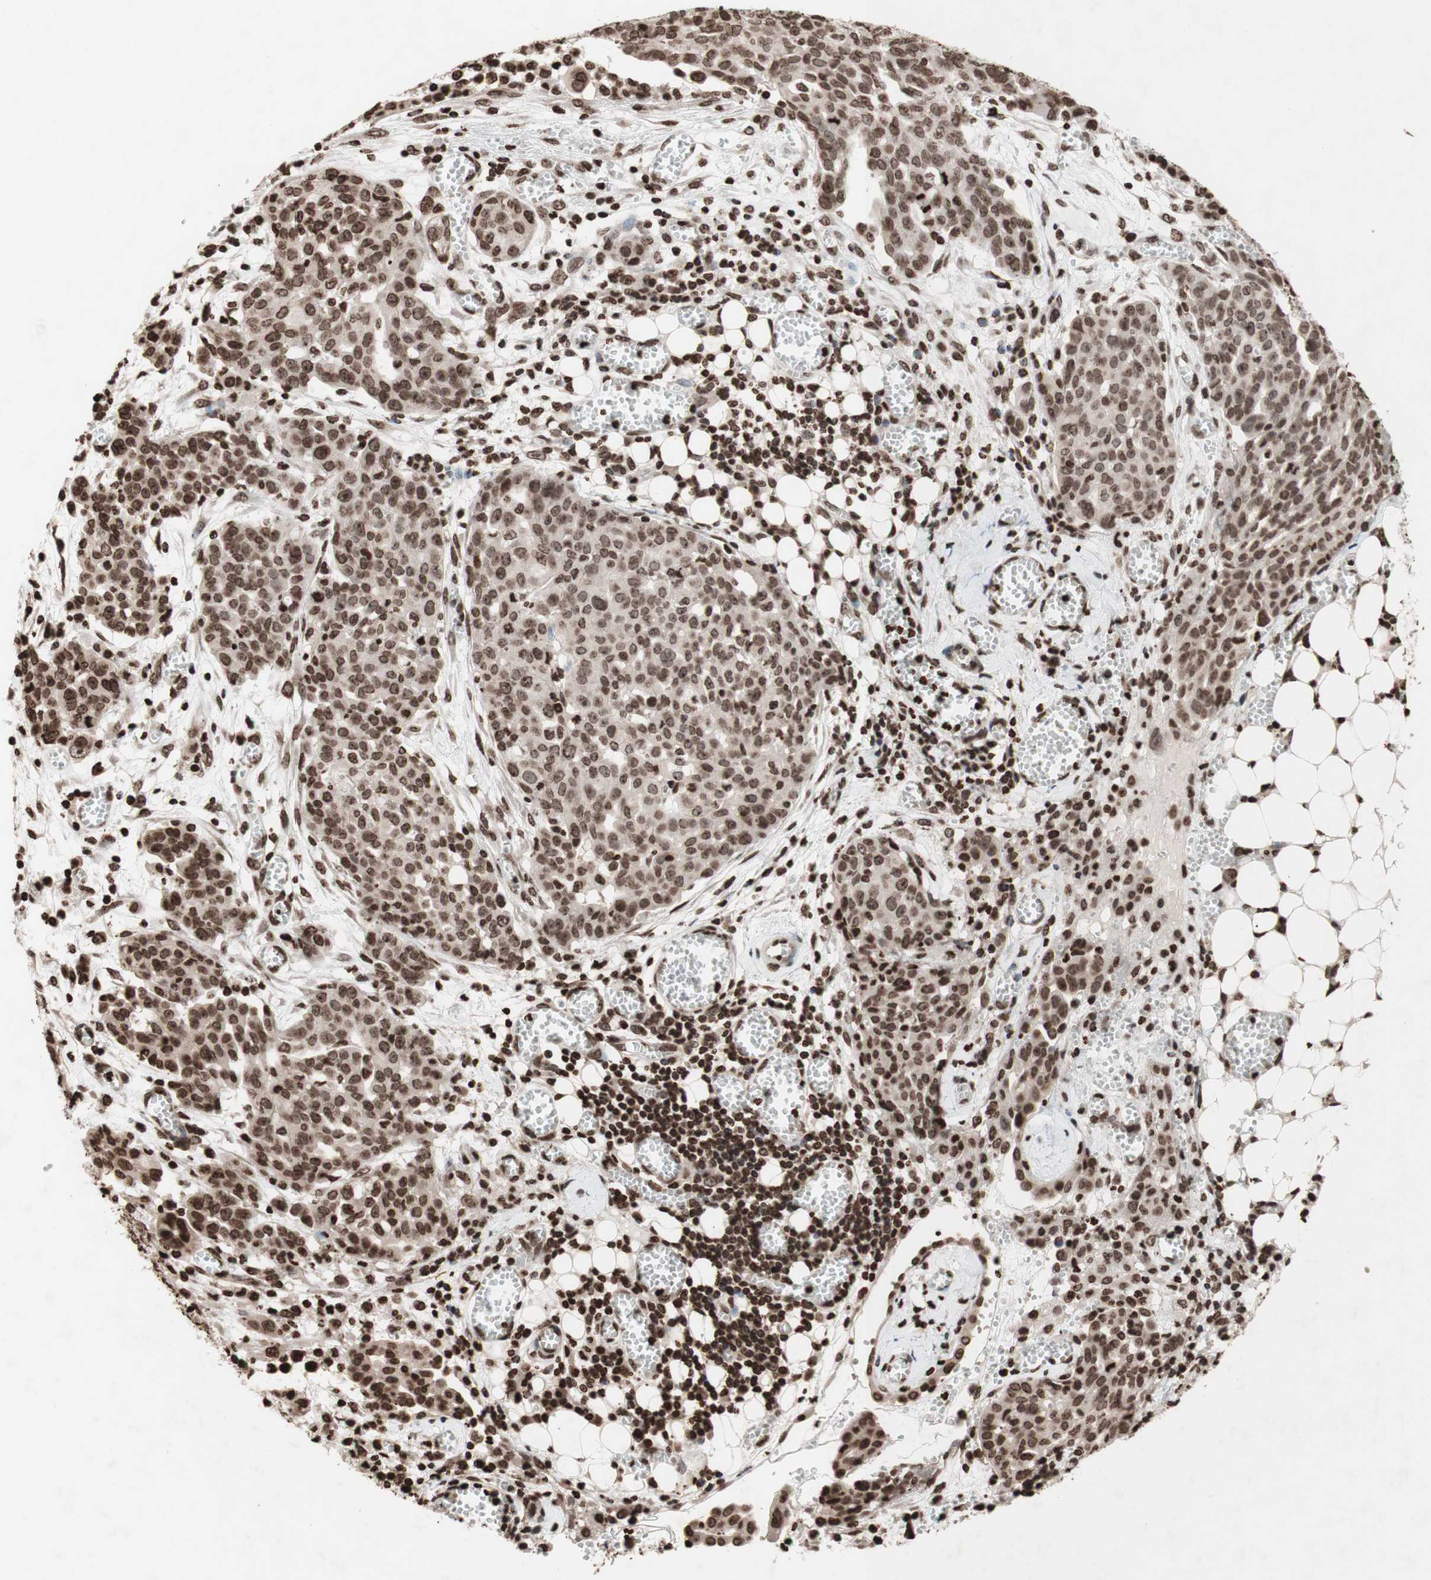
{"staining": {"intensity": "moderate", "quantity": ">75%", "location": "nuclear"}, "tissue": "ovarian cancer", "cell_type": "Tumor cells", "image_type": "cancer", "snomed": [{"axis": "morphology", "description": "Cystadenocarcinoma, serous, NOS"}, {"axis": "topography", "description": "Soft tissue"}, {"axis": "topography", "description": "Ovary"}], "caption": "Immunohistochemical staining of serous cystadenocarcinoma (ovarian) displays moderate nuclear protein positivity in about >75% of tumor cells. Nuclei are stained in blue.", "gene": "NCOA3", "patient": {"sex": "female", "age": 57}}